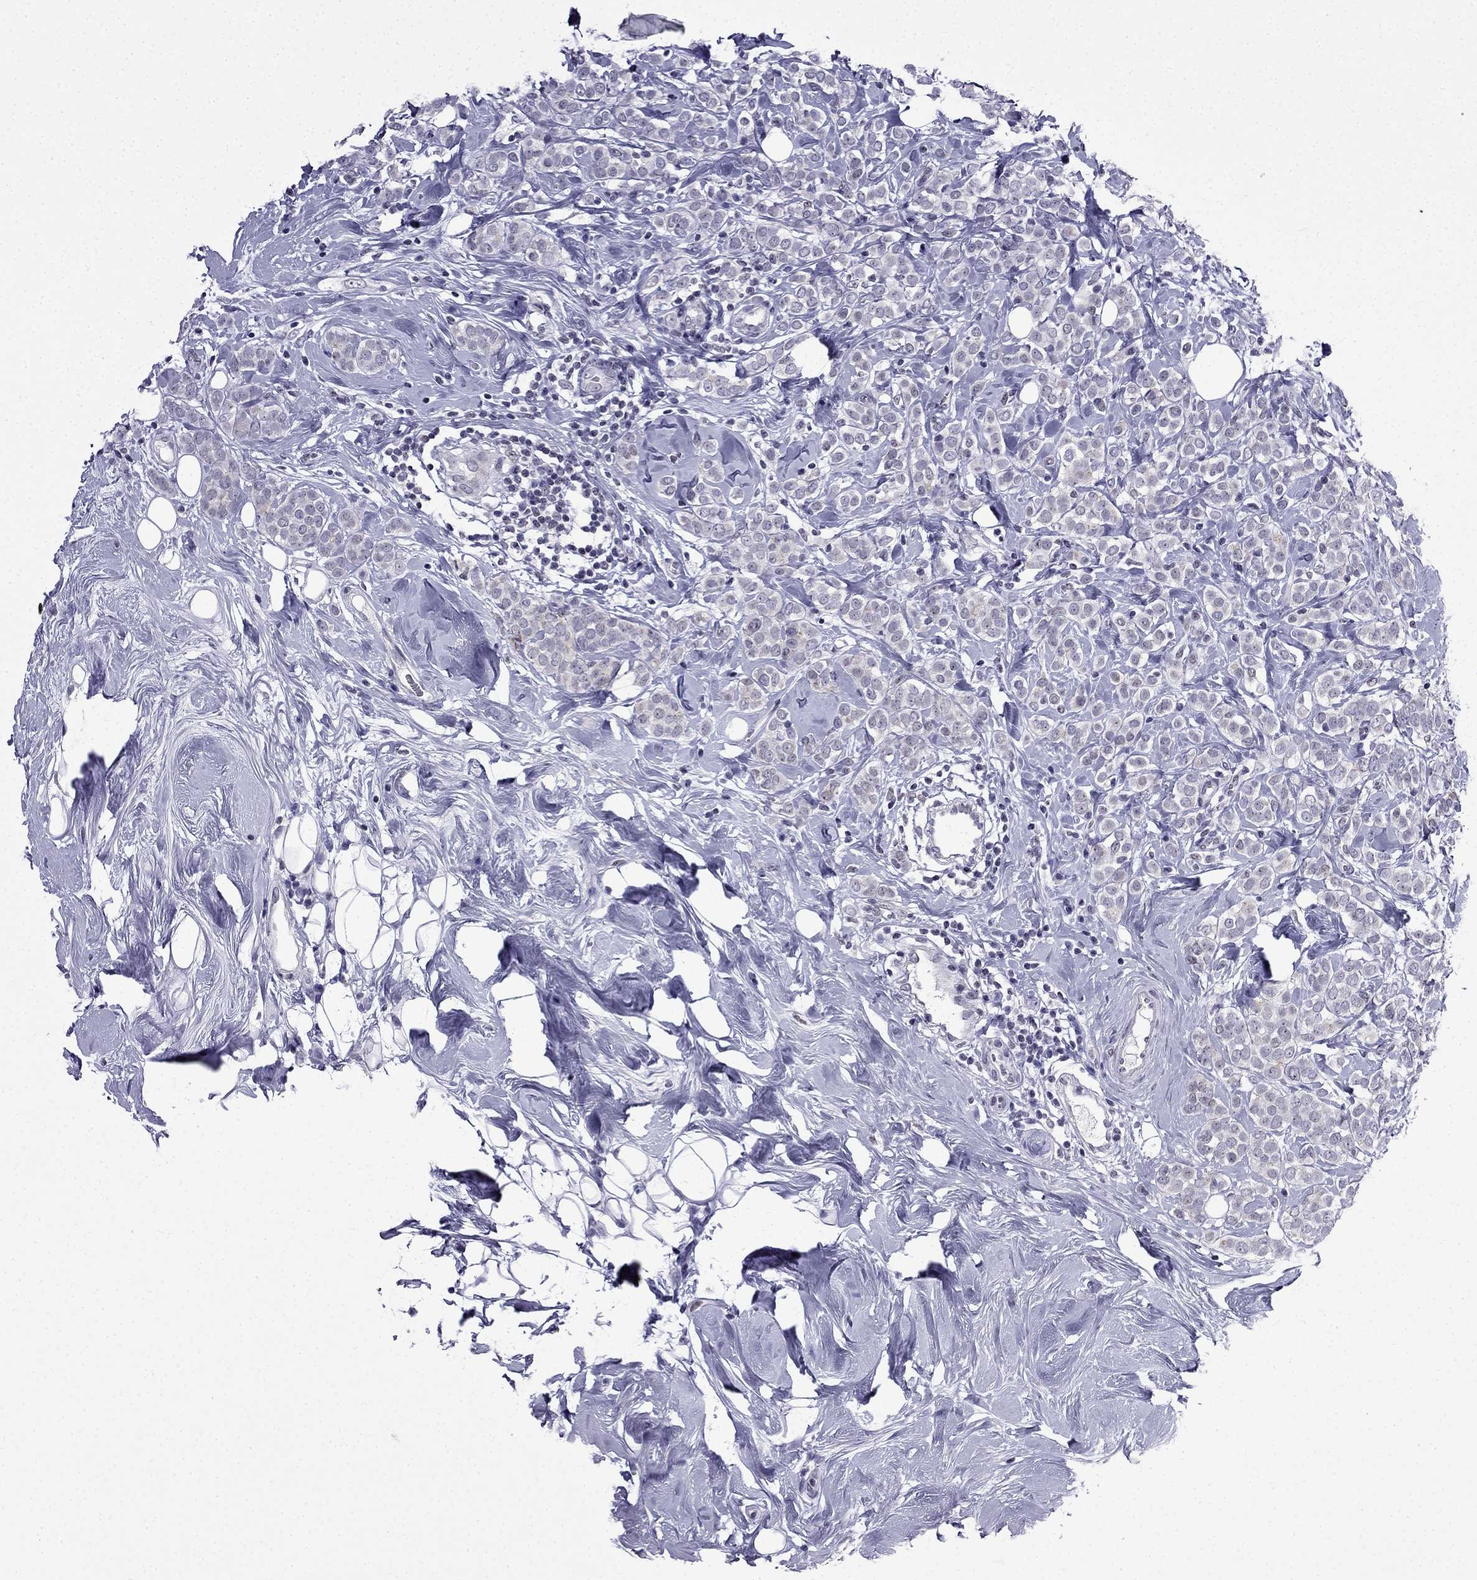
{"staining": {"intensity": "negative", "quantity": "none", "location": "none"}, "tissue": "breast cancer", "cell_type": "Tumor cells", "image_type": "cancer", "snomed": [{"axis": "morphology", "description": "Lobular carcinoma"}, {"axis": "topography", "description": "Breast"}], "caption": "Breast cancer stained for a protein using IHC exhibits no expression tumor cells.", "gene": "POM121L12", "patient": {"sex": "female", "age": 49}}